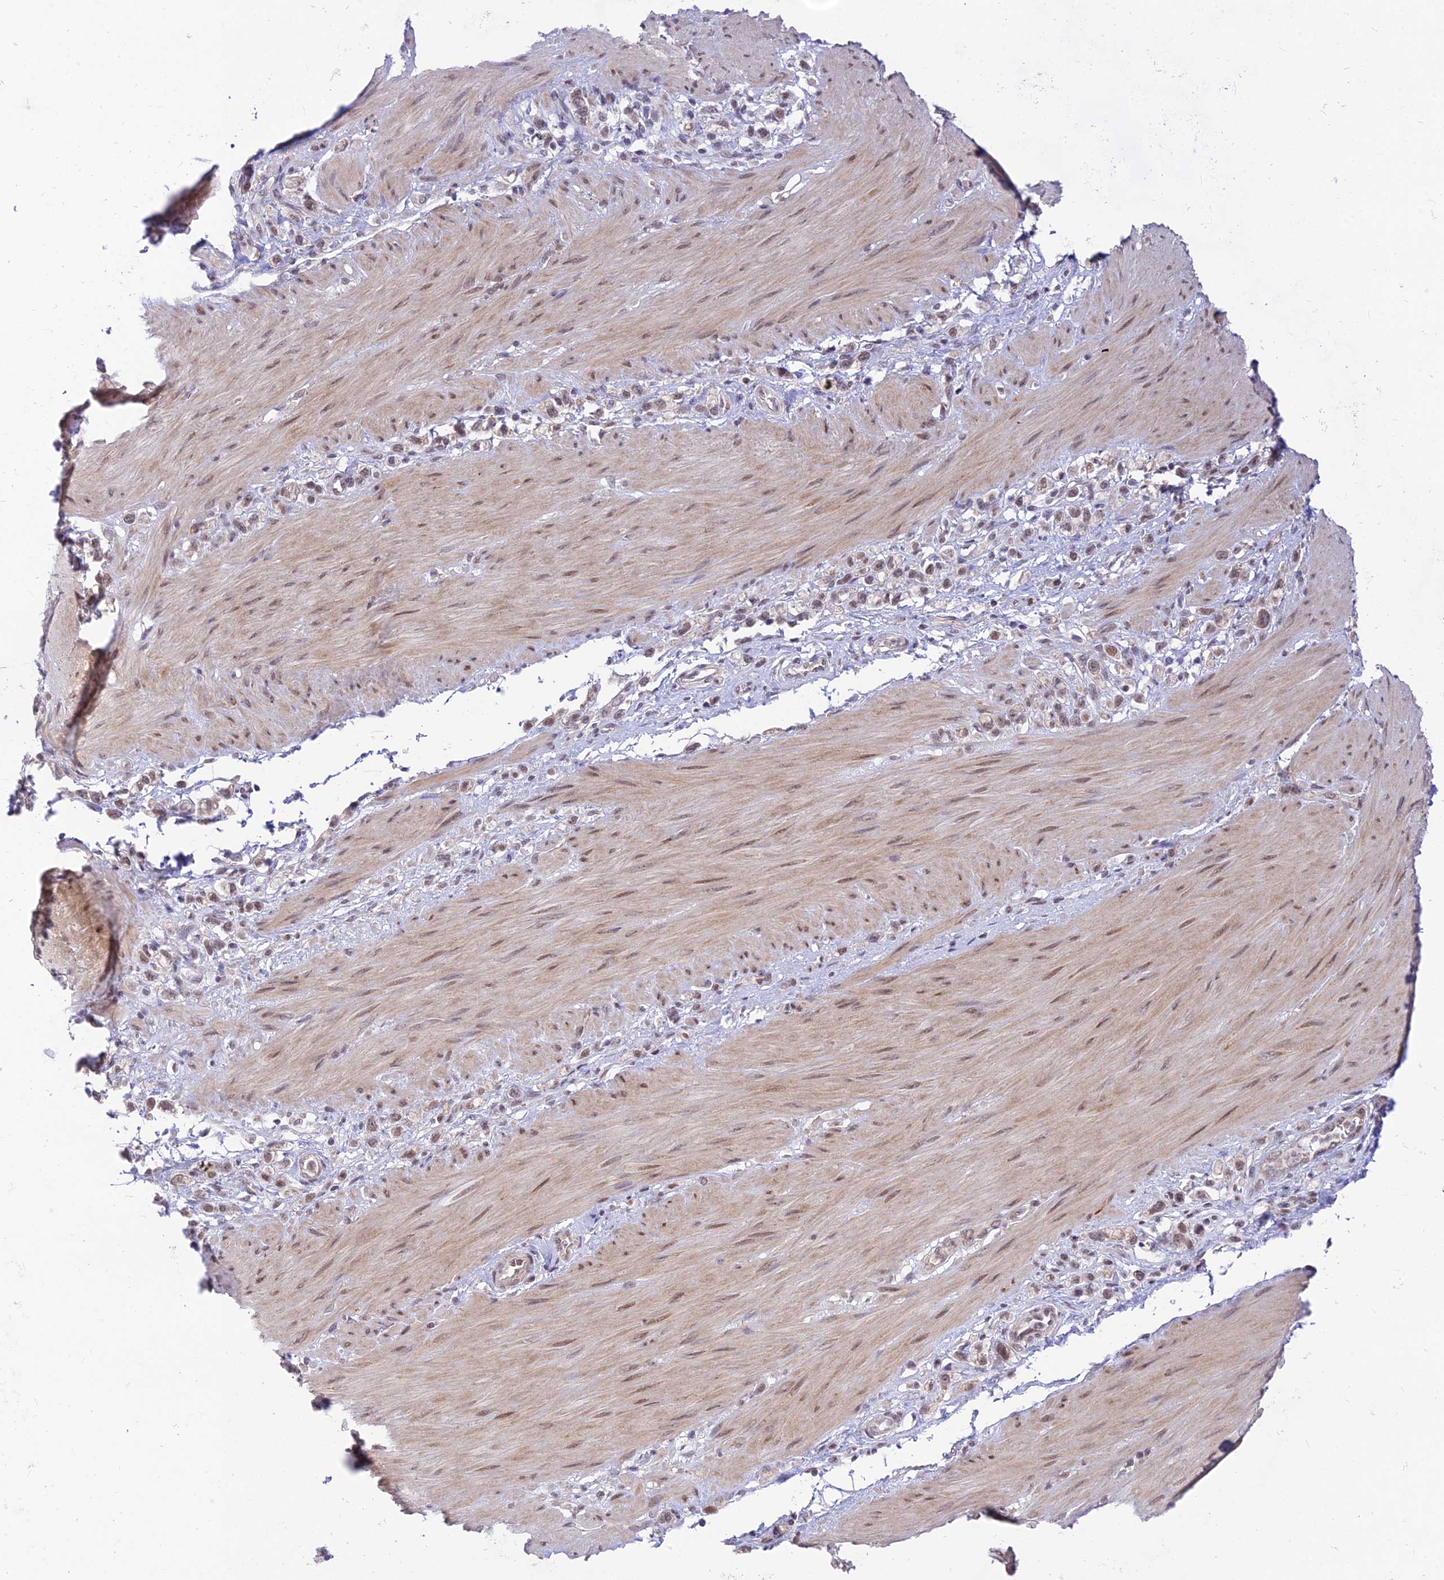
{"staining": {"intensity": "weak", "quantity": ">75%", "location": "nuclear"}, "tissue": "stomach cancer", "cell_type": "Tumor cells", "image_type": "cancer", "snomed": [{"axis": "morphology", "description": "Adenocarcinoma, NOS"}, {"axis": "topography", "description": "Stomach"}], "caption": "Stomach adenocarcinoma stained for a protein exhibits weak nuclear positivity in tumor cells.", "gene": "MICOS13", "patient": {"sex": "female", "age": 65}}